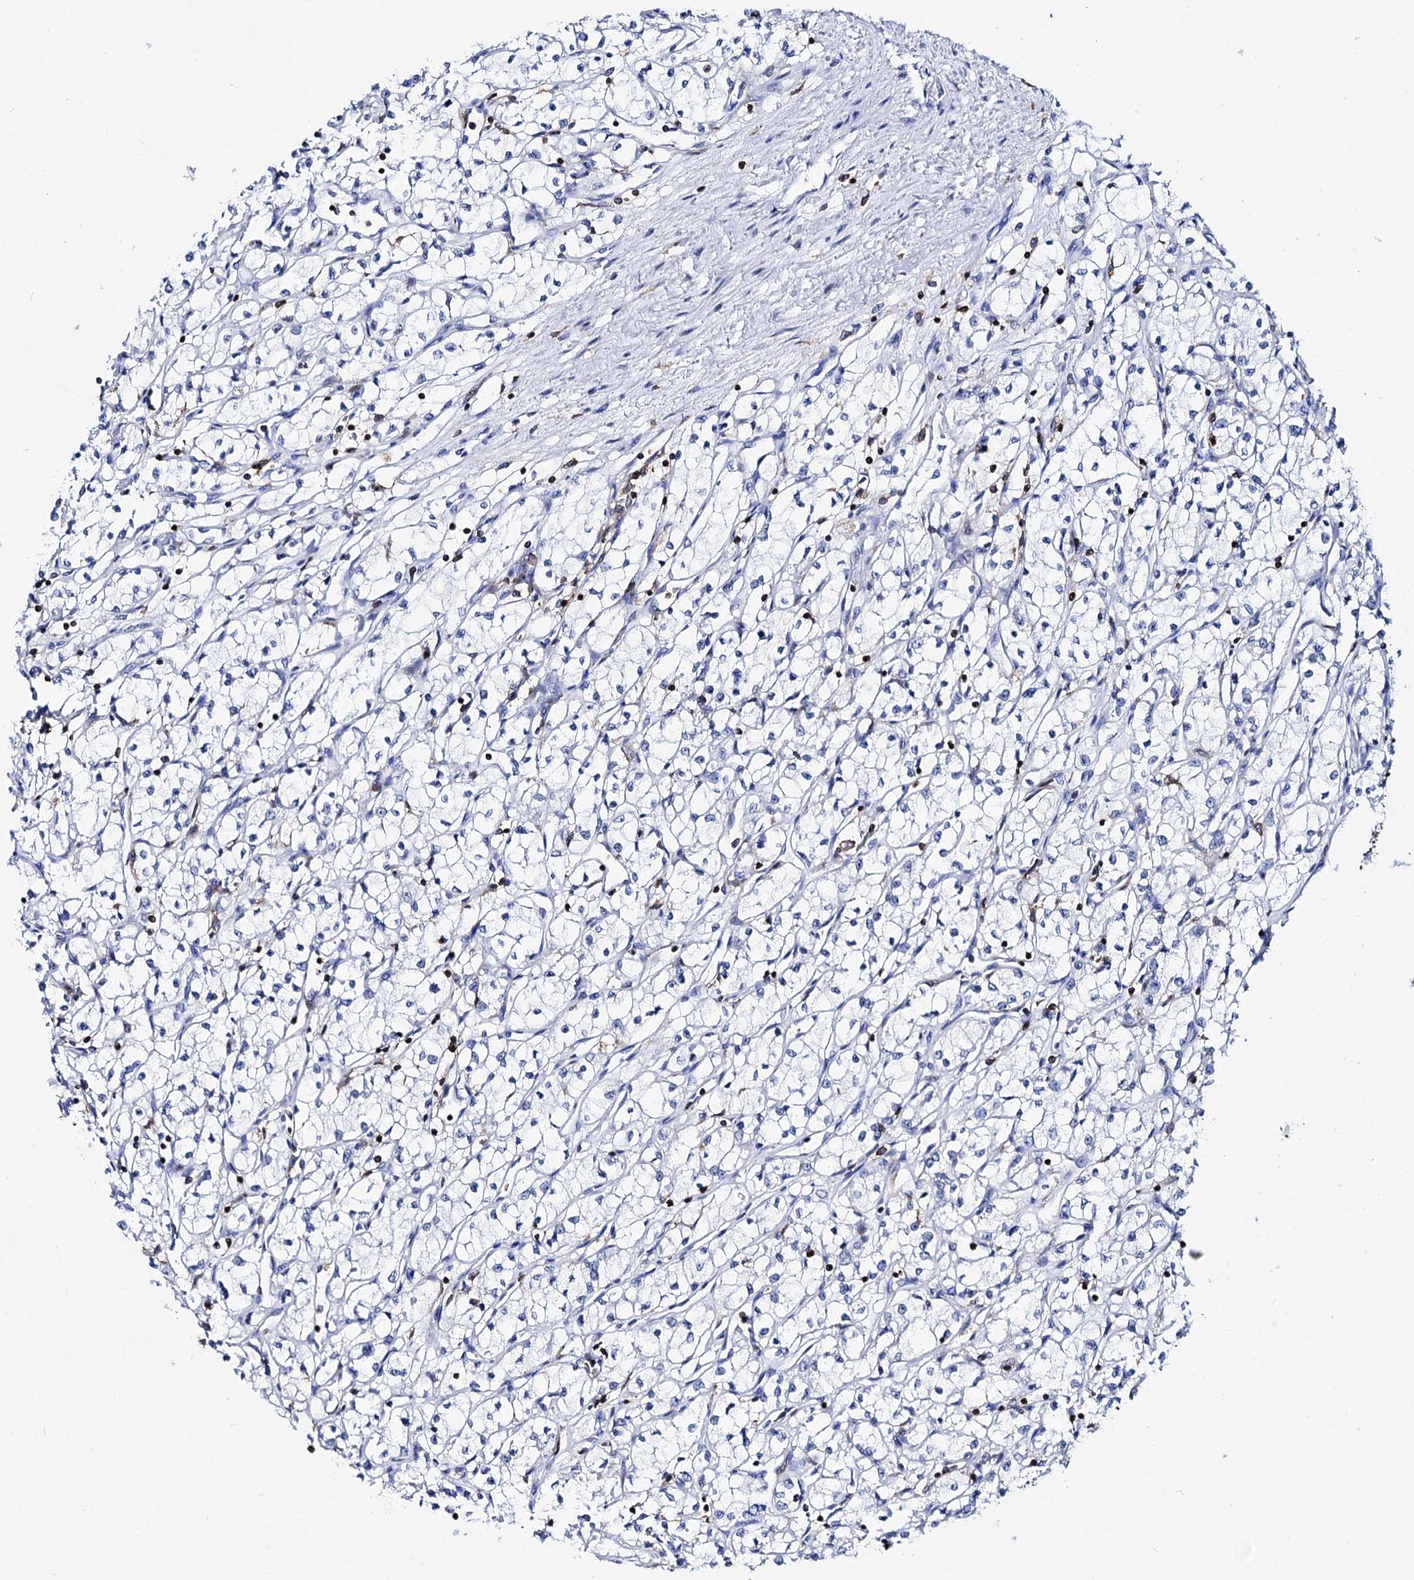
{"staining": {"intensity": "negative", "quantity": "none", "location": "none"}, "tissue": "renal cancer", "cell_type": "Tumor cells", "image_type": "cancer", "snomed": [{"axis": "morphology", "description": "Adenocarcinoma, NOS"}, {"axis": "topography", "description": "Kidney"}], "caption": "An image of human renal adenocarcinoma is negative for staining in tumor cells.", "gene": "DEF6", "patient": {"sex": "male", "age": 59}}